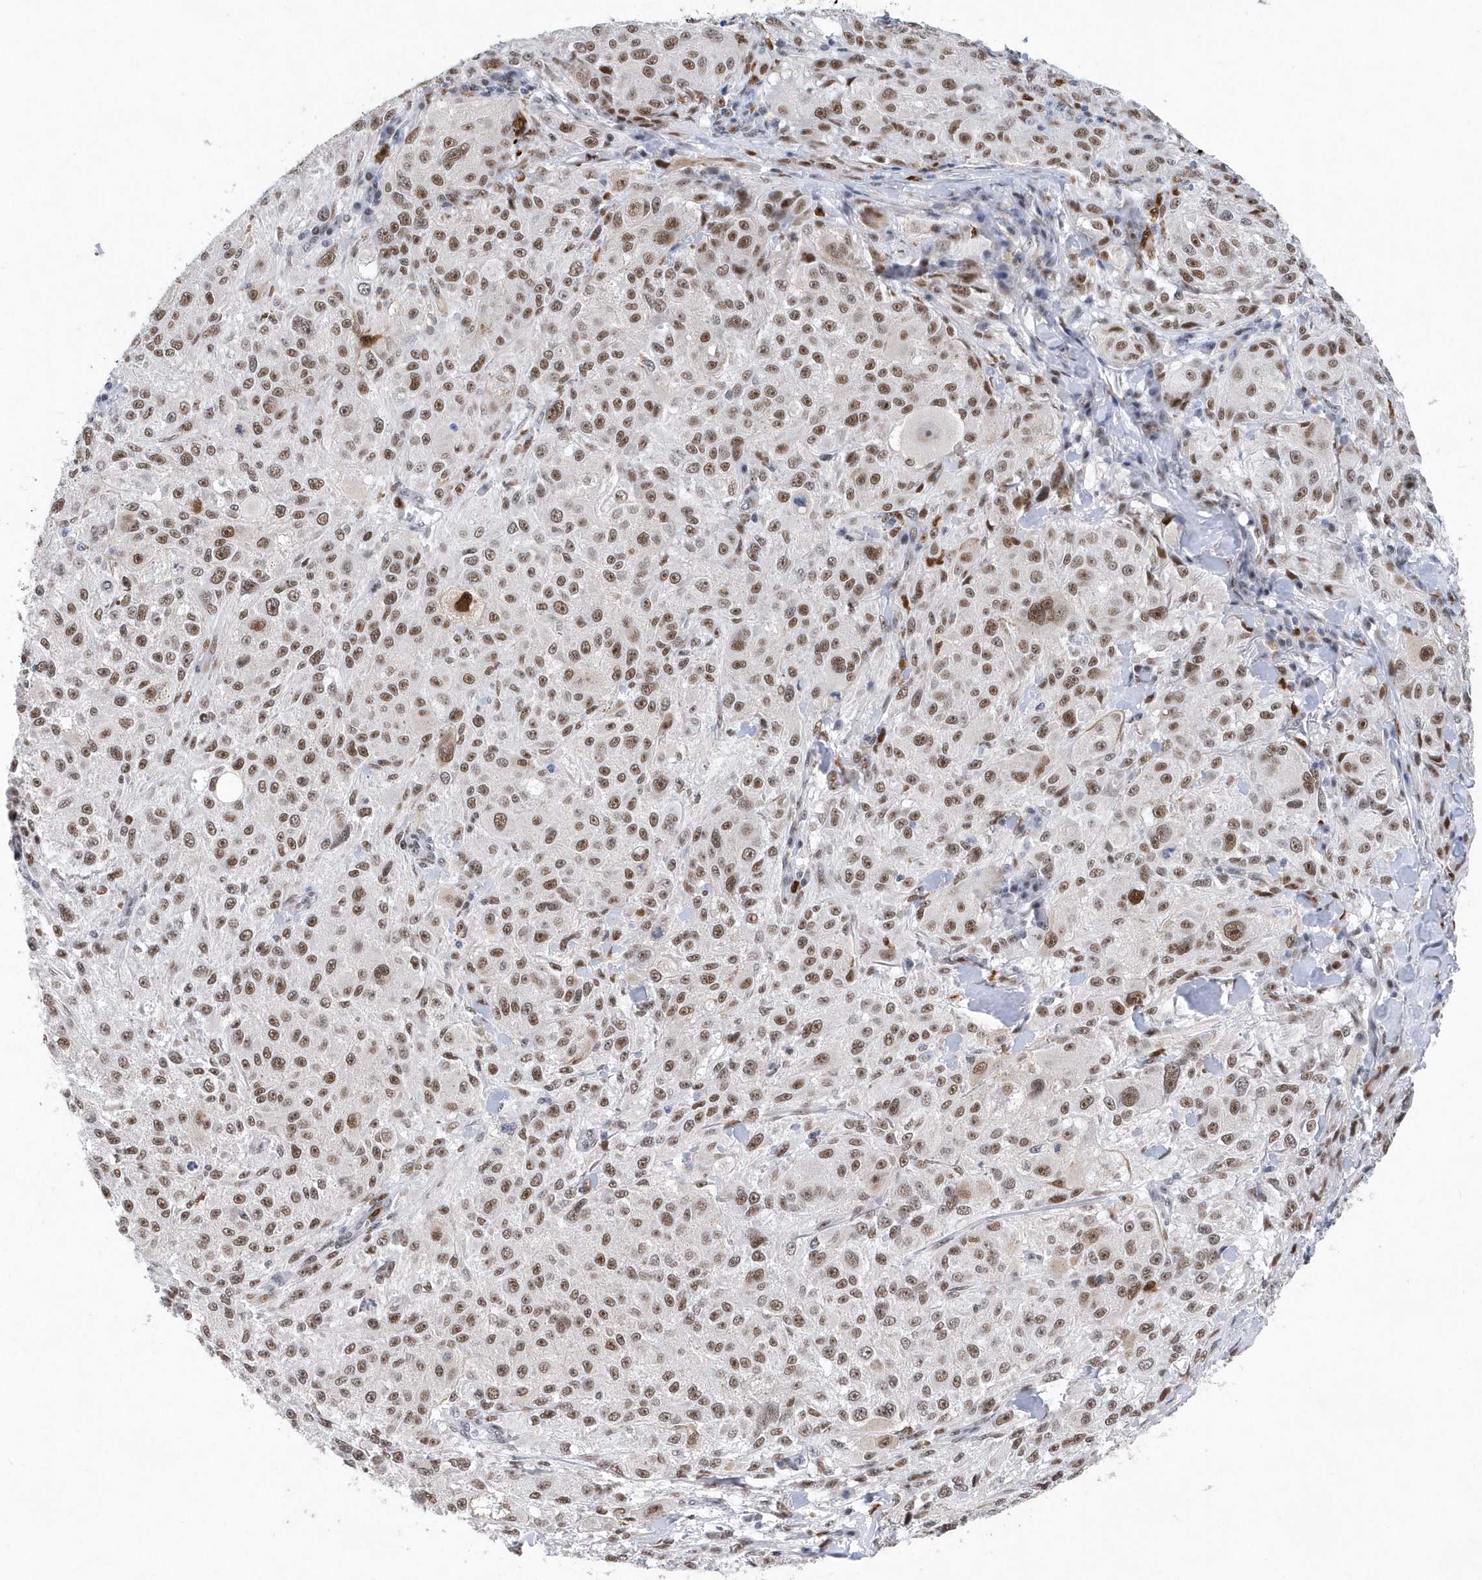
{"staining": {"intensity": "moderate", "quantity": ">75%", "location": "nuclear"}, "tissue": "melanoma", "cell_type": "Tumor cells", "image_type": "cancer", "snomed": [{"axis": "morphology", "description": "Necrosis, NOS"}, {"axis": "morphology", "description": "Malignant melanoma, NOS"}, {"axis": "topography", "description": "Skin"}], "caption": "Protein analysis of malignant melanoma tissue reveals moderate nuclear positivity in approximately >75% of tumor cells.", "gene": "RPP30", "patient": {"sex": "female", "age": 87}}